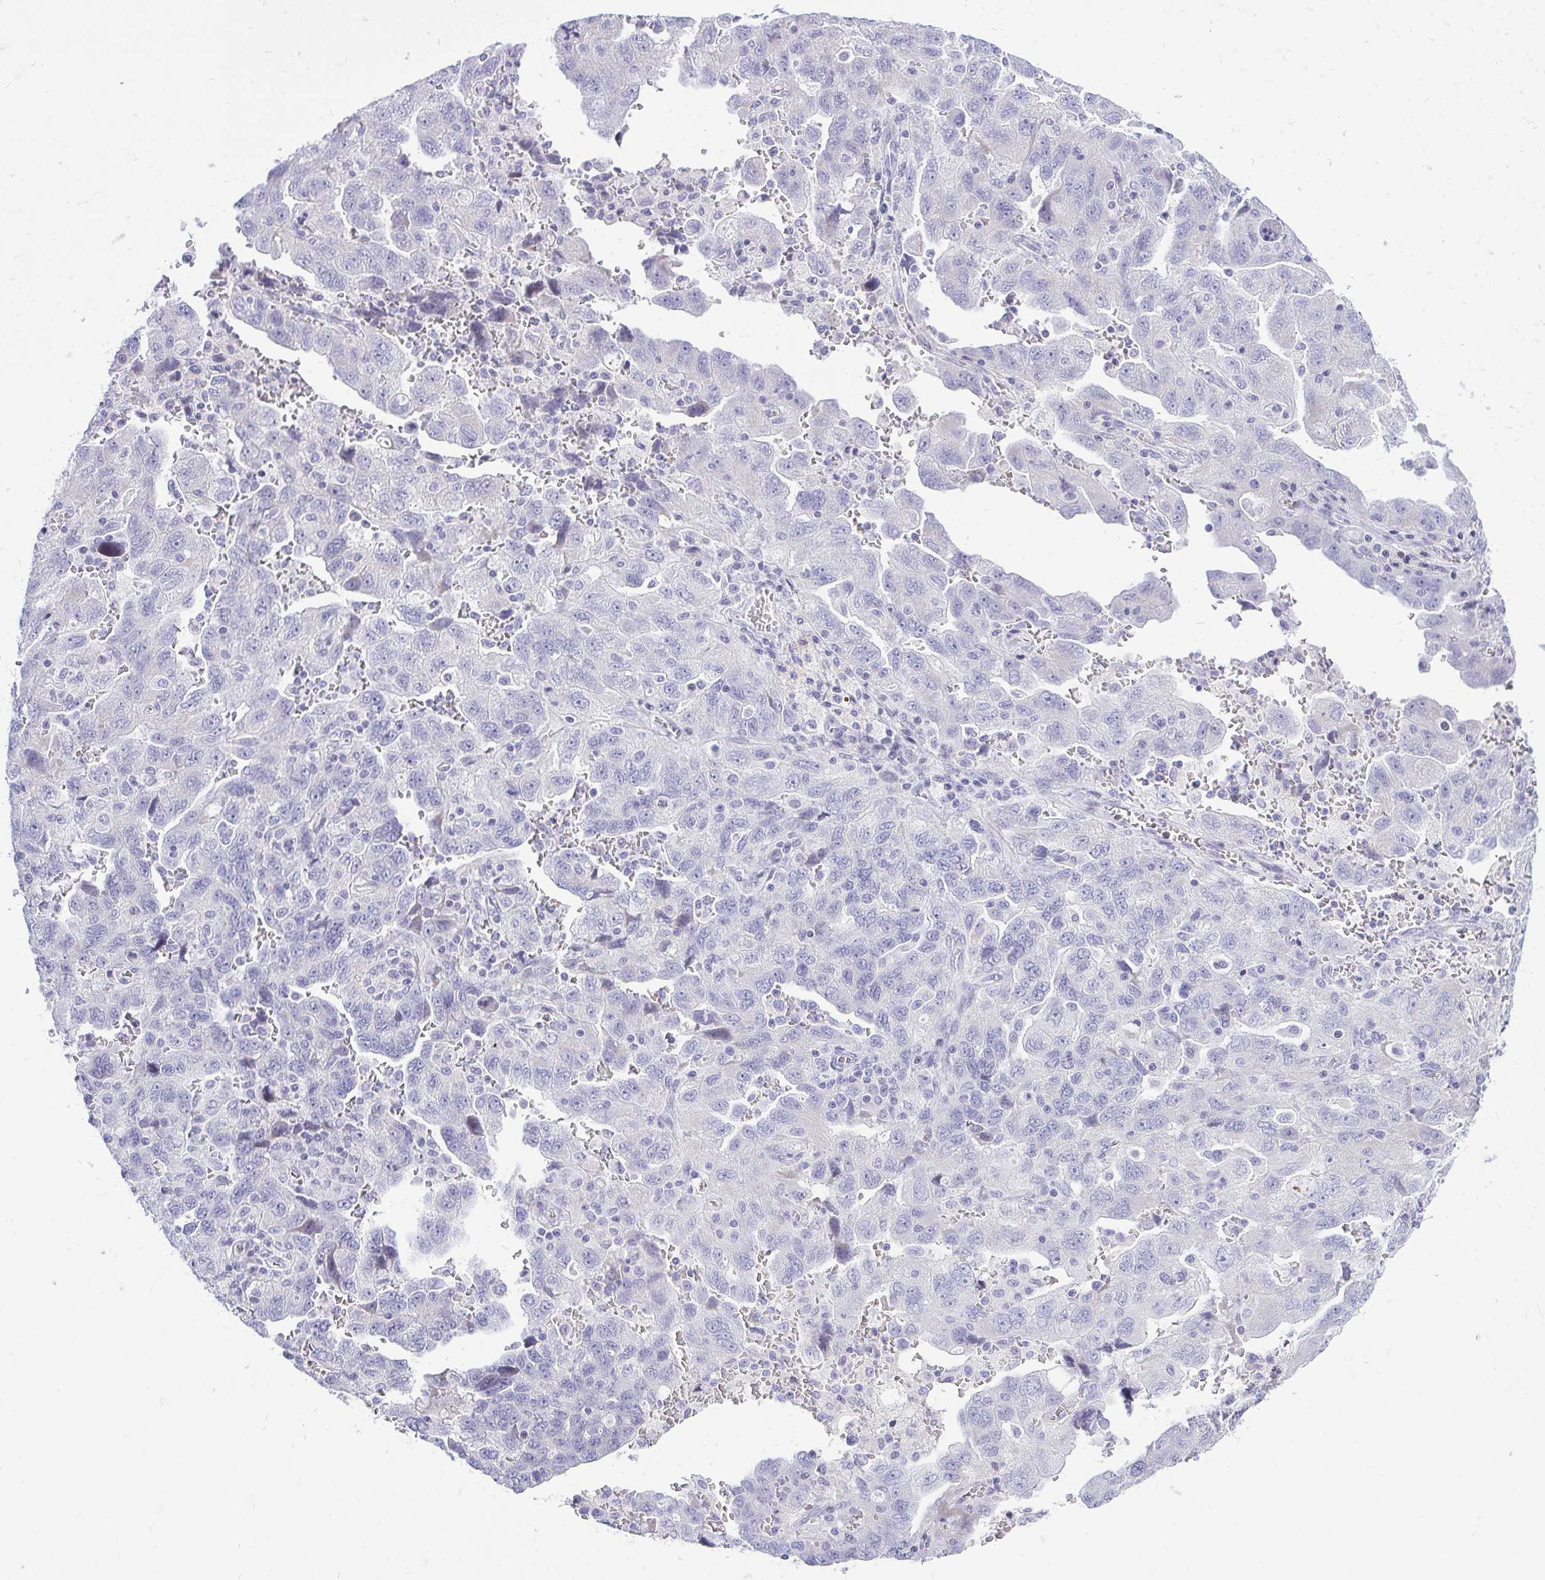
{"staining": {"intensity": "negative", "quantity": "none", "location": "none"}, "tissue": "ovarian cancer", "cell_type": "Tumor cells", "image_type": "cancer", "snomed": [{"axis": "morphology", "description": "Carcinoma, NOS"}, {"axis": "morphology", "description": "Cystadenocarcinoma, serous, NOS"}, {"axis": "topography", "description": "Ovary"}], "caption": "DAB (3,3'-diaminobenzidine) immunohistochemical staining of ovarian cancer (carcinoma) exhibits no significant staining in tumor cells.", "gene": "GABRA1", "patient": {"sex": "female", "age": 69}}